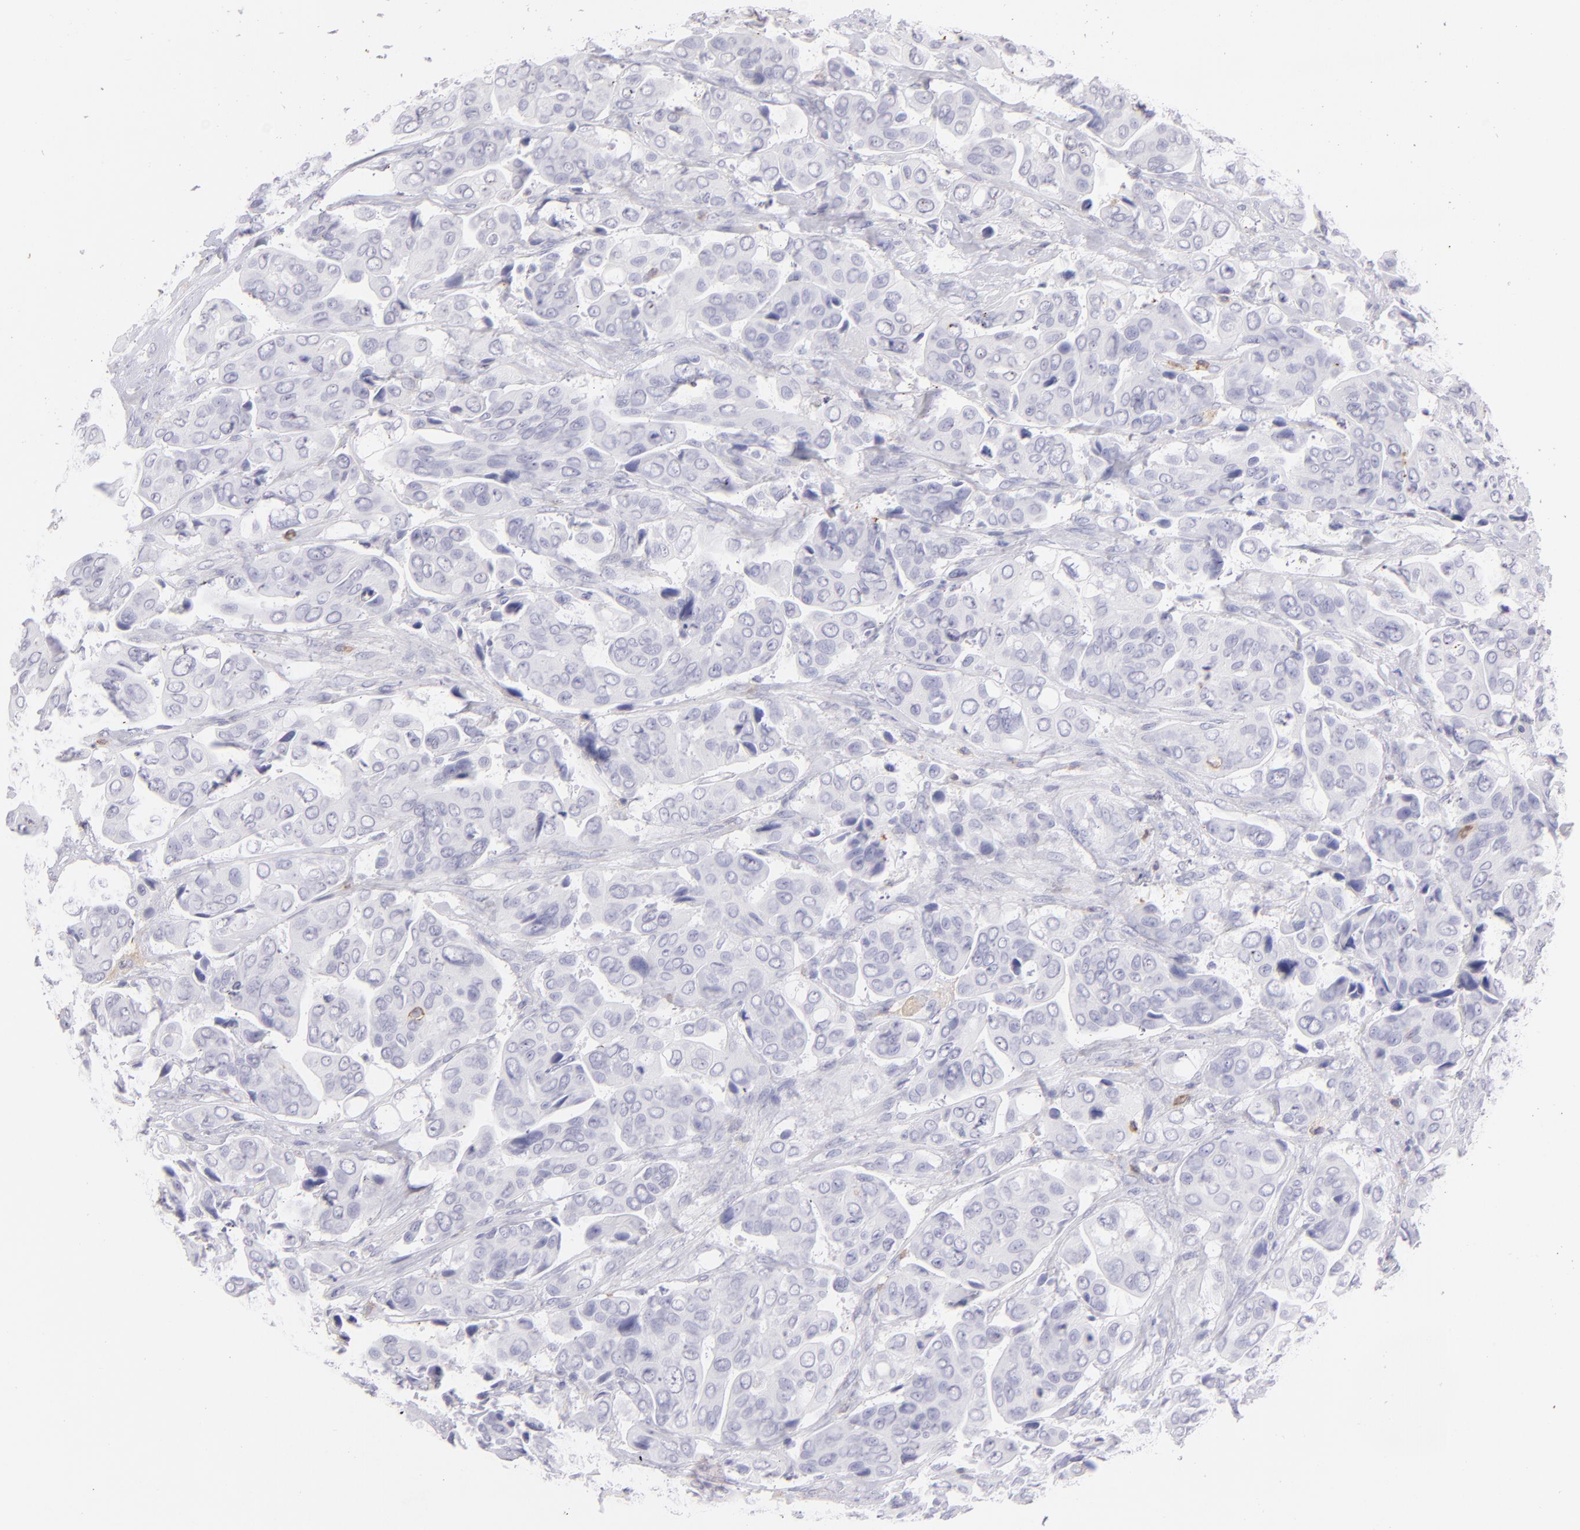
{"staining": {"intensity": "negative", "quantity": "none", "location": "none"}, "tissue": "urothelial cancer", "cell_type": "Tumor cells", "image_type": "cancer", "snomed": [{"axis": "morphology", "description": "Adenocarcinoma, NOS"}, {"axis": "topography", "description": "Urinary bladder"}], "caption": "A high-resolution photomicrograph shows immunohistochemistry staining of urothelial cancer, which demonstrates no significant expression in tumor cells.", "gene": "CD69", "patient": {"sex": "male", "age": 61}}